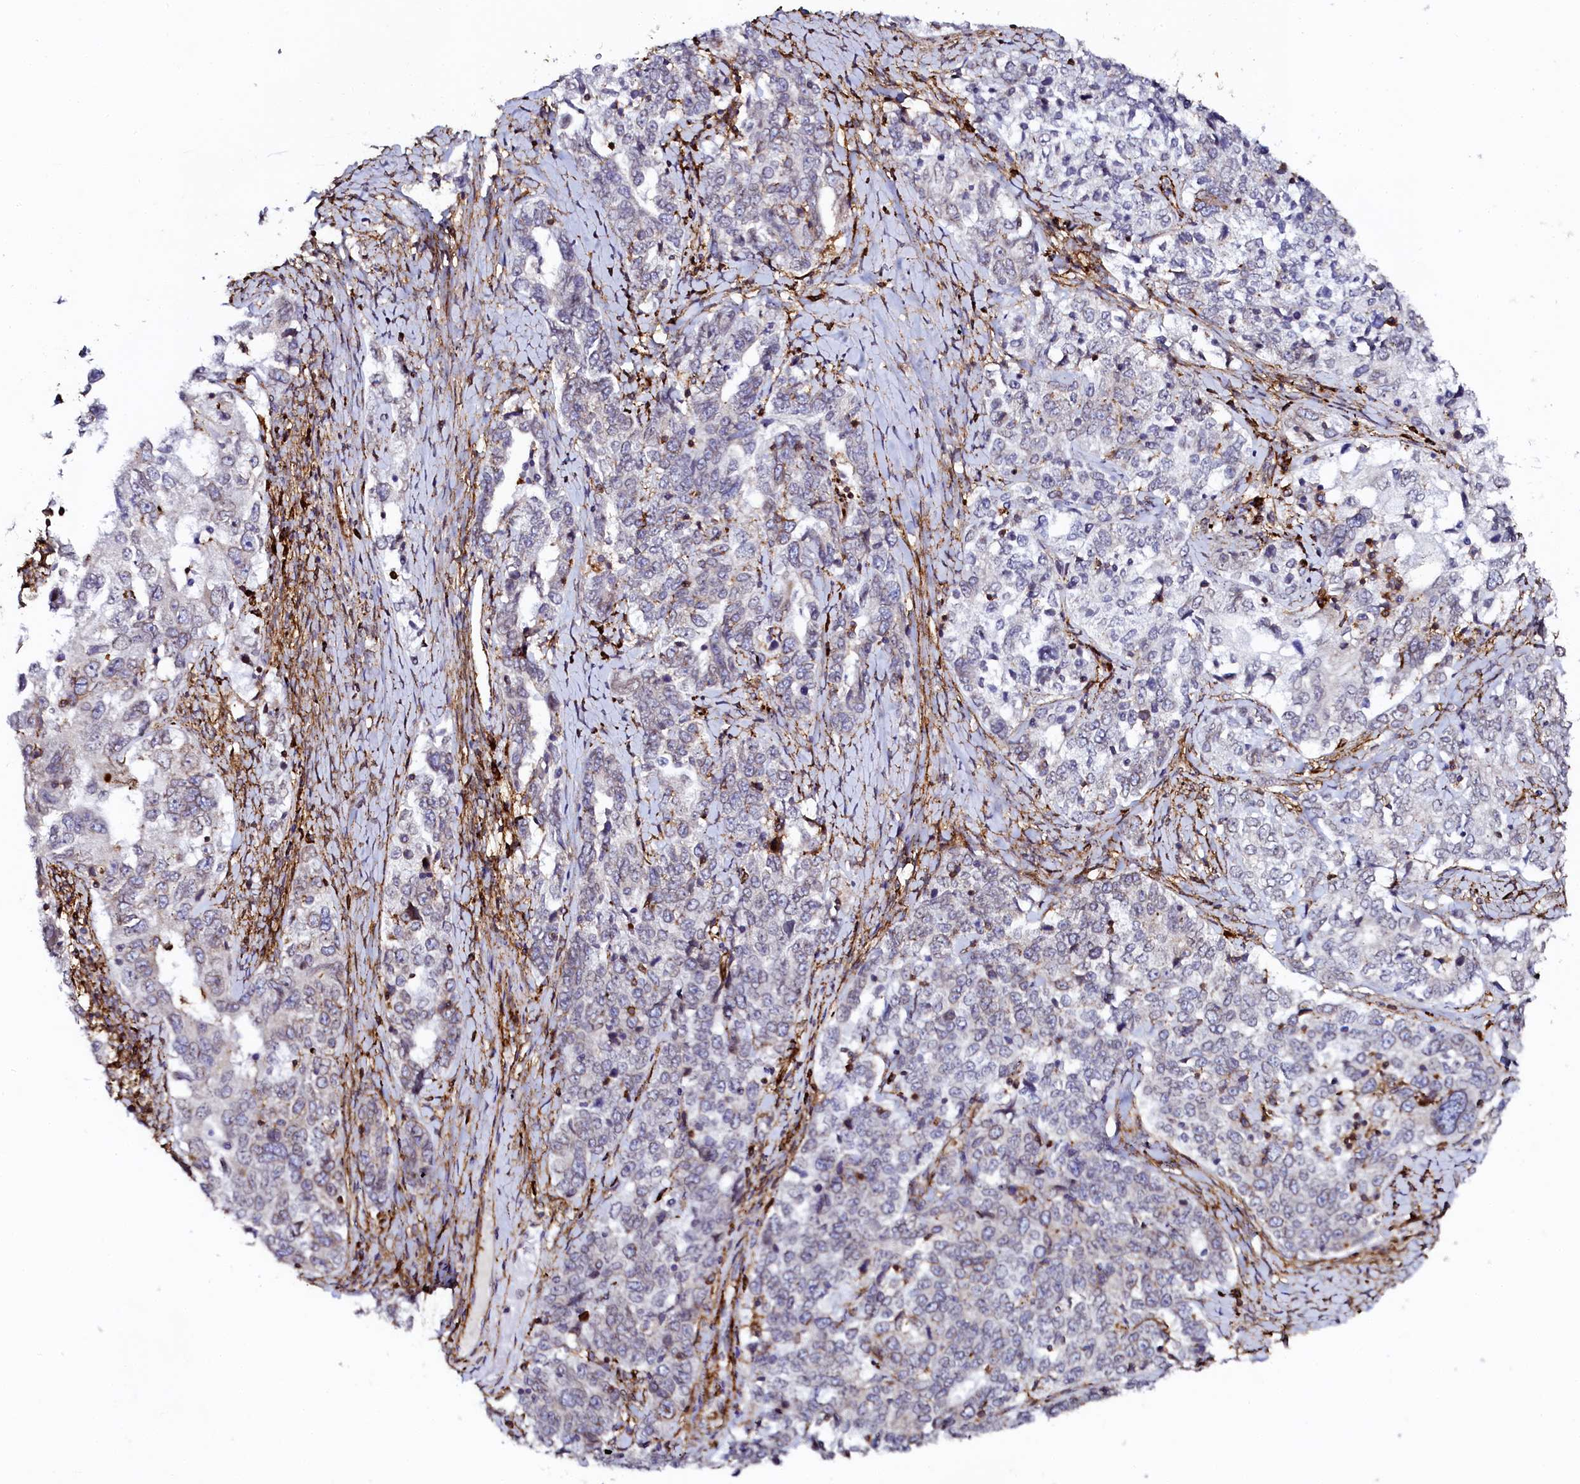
{"staining": {"intensity": "negative", "quantity": "none", "location": "none"}, "tissue": "ovarian cancer", "cell_type": "Tumor cells", "image_type": "cancer", "snomed": [{"axis": "morphology", "description": "Carcinoma, endometroid"}, {"axis": "topography", "description": "Ovary"}], "caption": "A micrograph of ovarian cancer stained for a protein displays no brown staining in tumor cells.", "gene": "AAAS", "patient": {"sex": "female", "age": 62}}